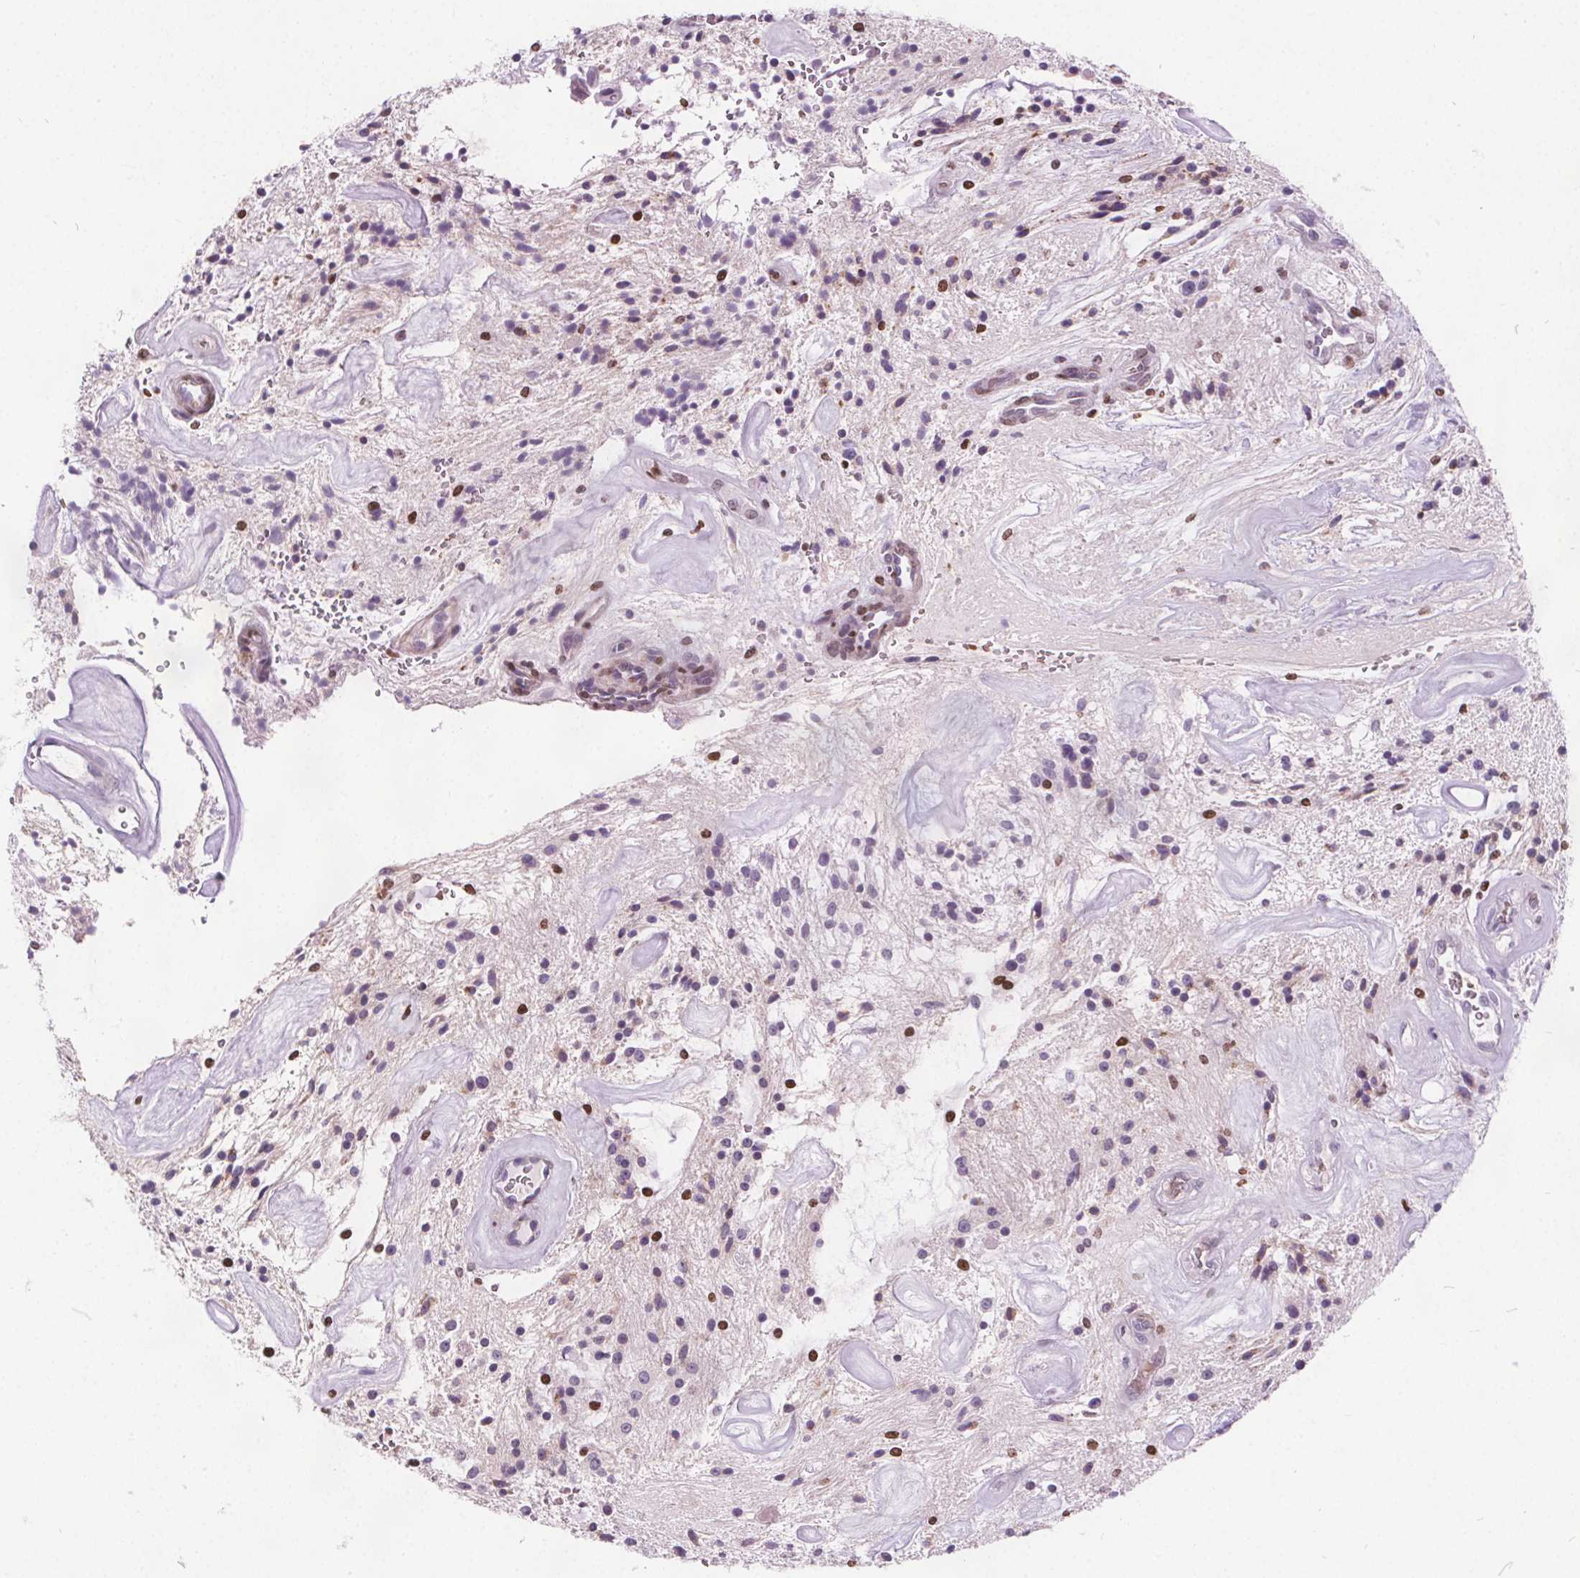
{"staining": {"intensity": "negative", "quantity": "none", "location": "none"}, "tissue": "glioma", "cell_type": "Tumor cells", "image_type": "cancer", "snomed": [{"axis": "morphology", "description": "Glioma, malignant, Low grade"}, {"axis": "topography", "description": "Cerebellum"}], "caption": "Protein analysis of glioma displays no significant positivity in tumor cells.", "gene": "ISLR2", "patient": {"sex": "female", "age": 14}}